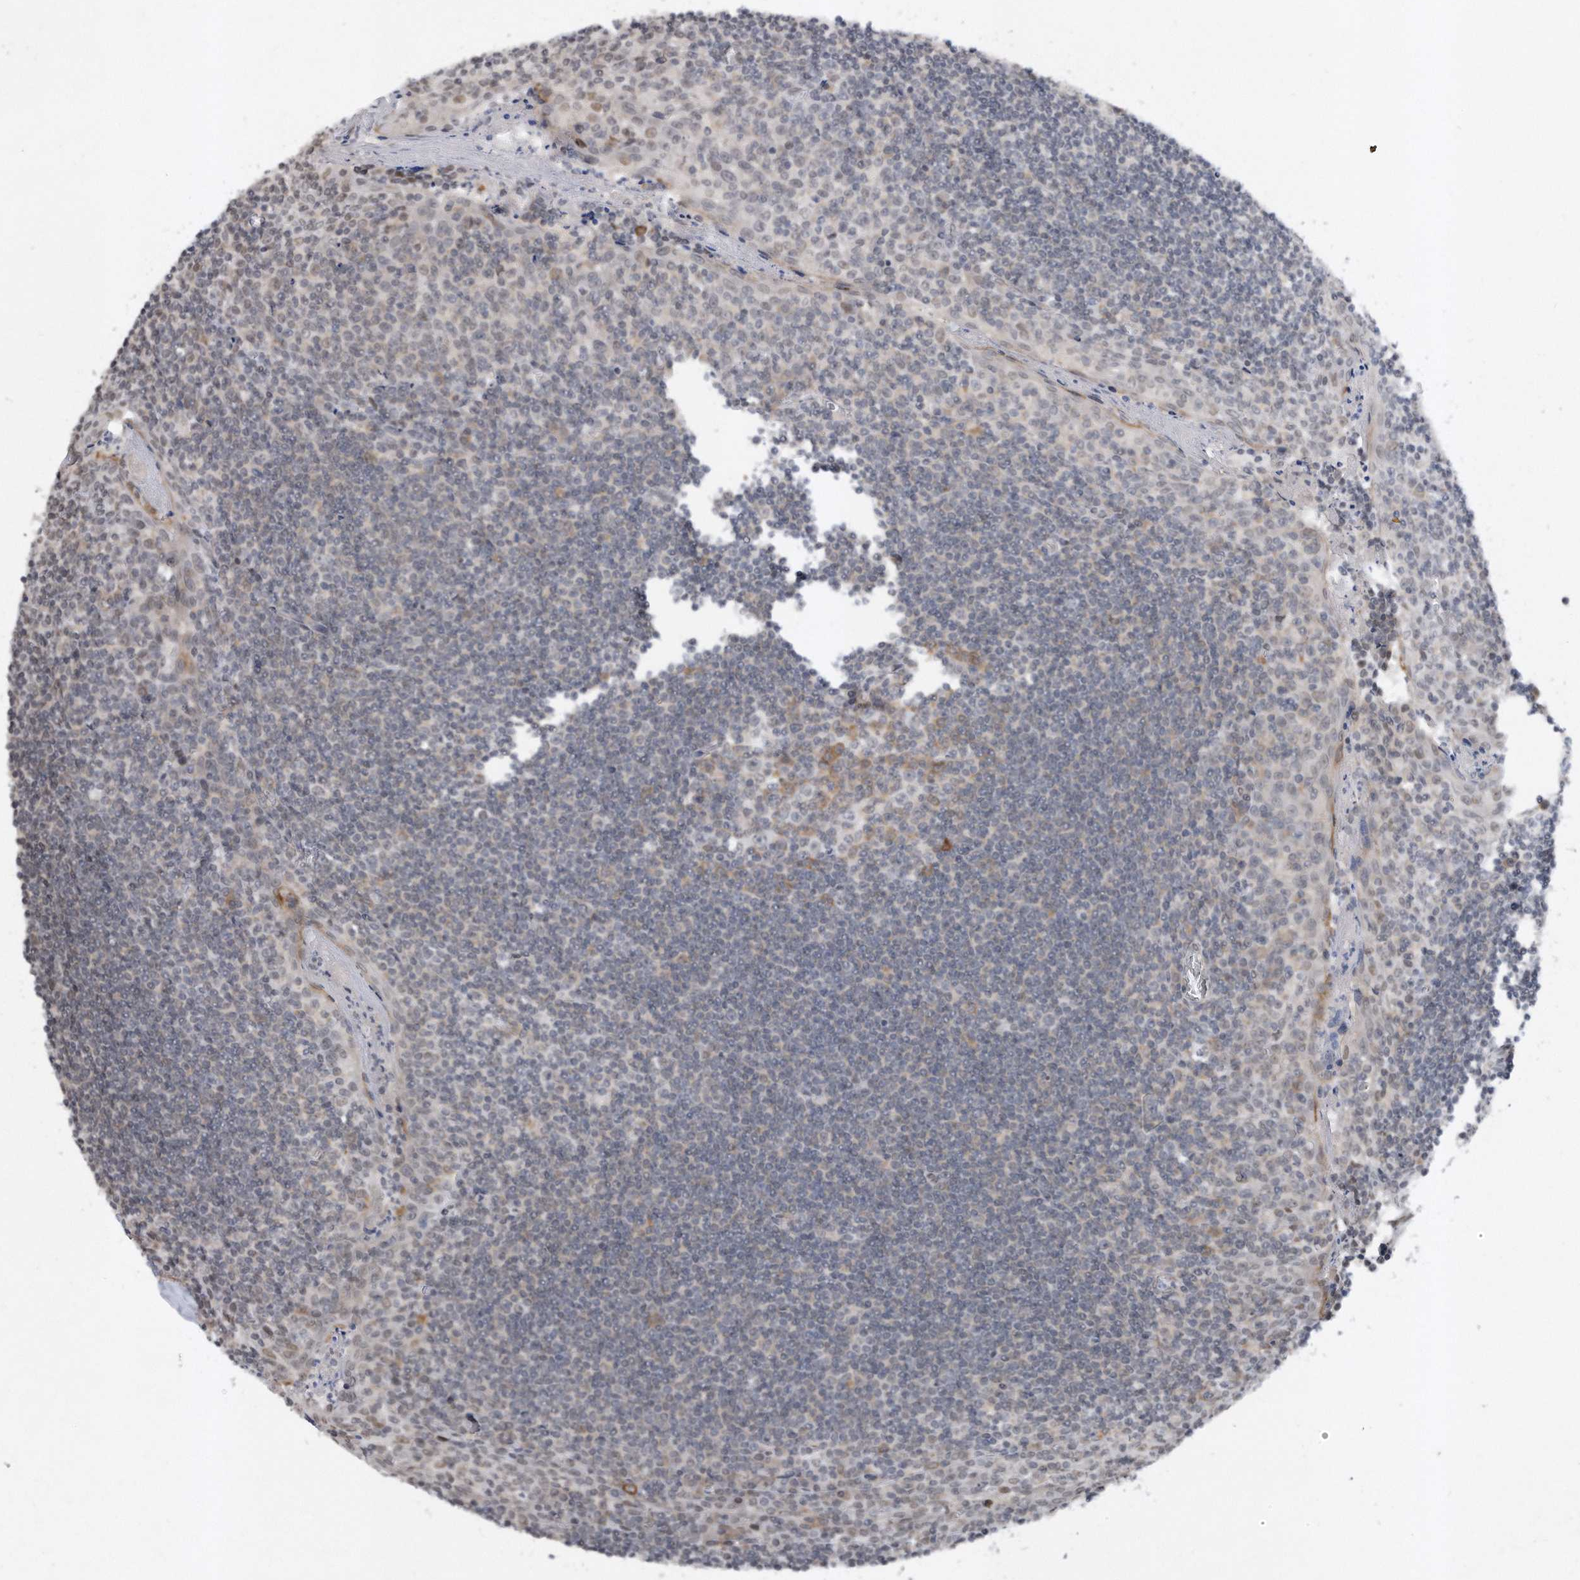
{"staining": {"intensity": "negative", "quantity": "none", "location": "none"}, "tissue": "tonsil", "cell_type": "Germinal center cells", "image_type": "normal", "snomed": [{"axis": "morphology", "description": "Normal tissue, NOS"}, {"axis": "topography", "description": "Tonsil"}], "caption": "An immunohistochemistry micrograph of unremarkable tonsil is shown. There is no staining in germinal center cells of tonsil.", "gene": "TP53INP1", "patient": {"sex": "male", "age": 27}}